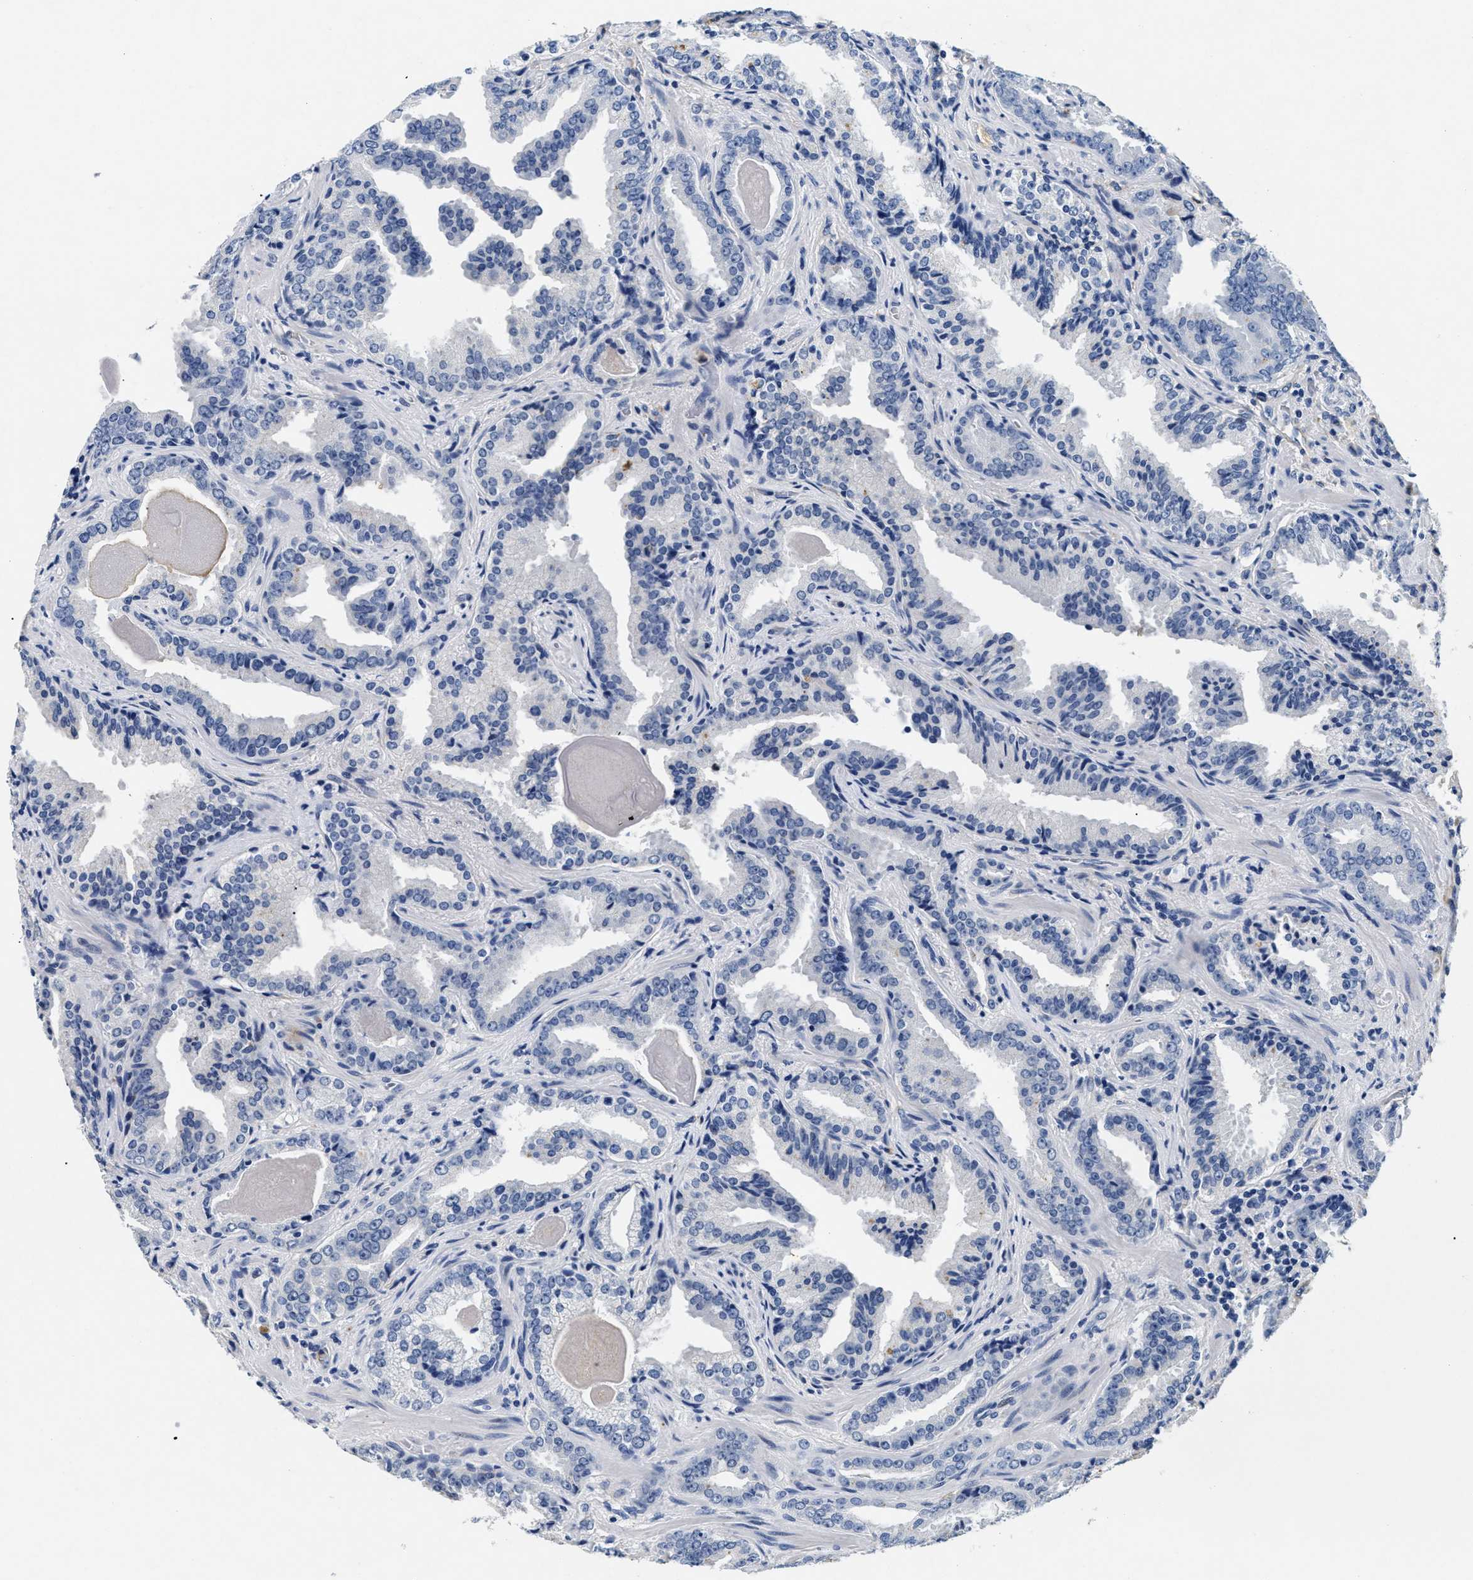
{"staining": {"intensity": "negative", "quantity": "none", "location": "none"}, "tissue": "prostate cancer", "cell_type": "Tumor cells", "image_type": "cancer", "snomed": [{"axis": "morphology", "description": "Adenocarcinoma, Low grade"}, {"axis": "topography", "description": "Prostate"}], "caption": "Immunohistochemistry (IHC) photomicrograph of neoplastic tissue: human prostate cancer (low-grade adenocarcinoma) stained with DAB exhibits no significant protein staining in tumor cells.", "gene": "LAMA3", "patient": {"sex": "male", "age": 60}}